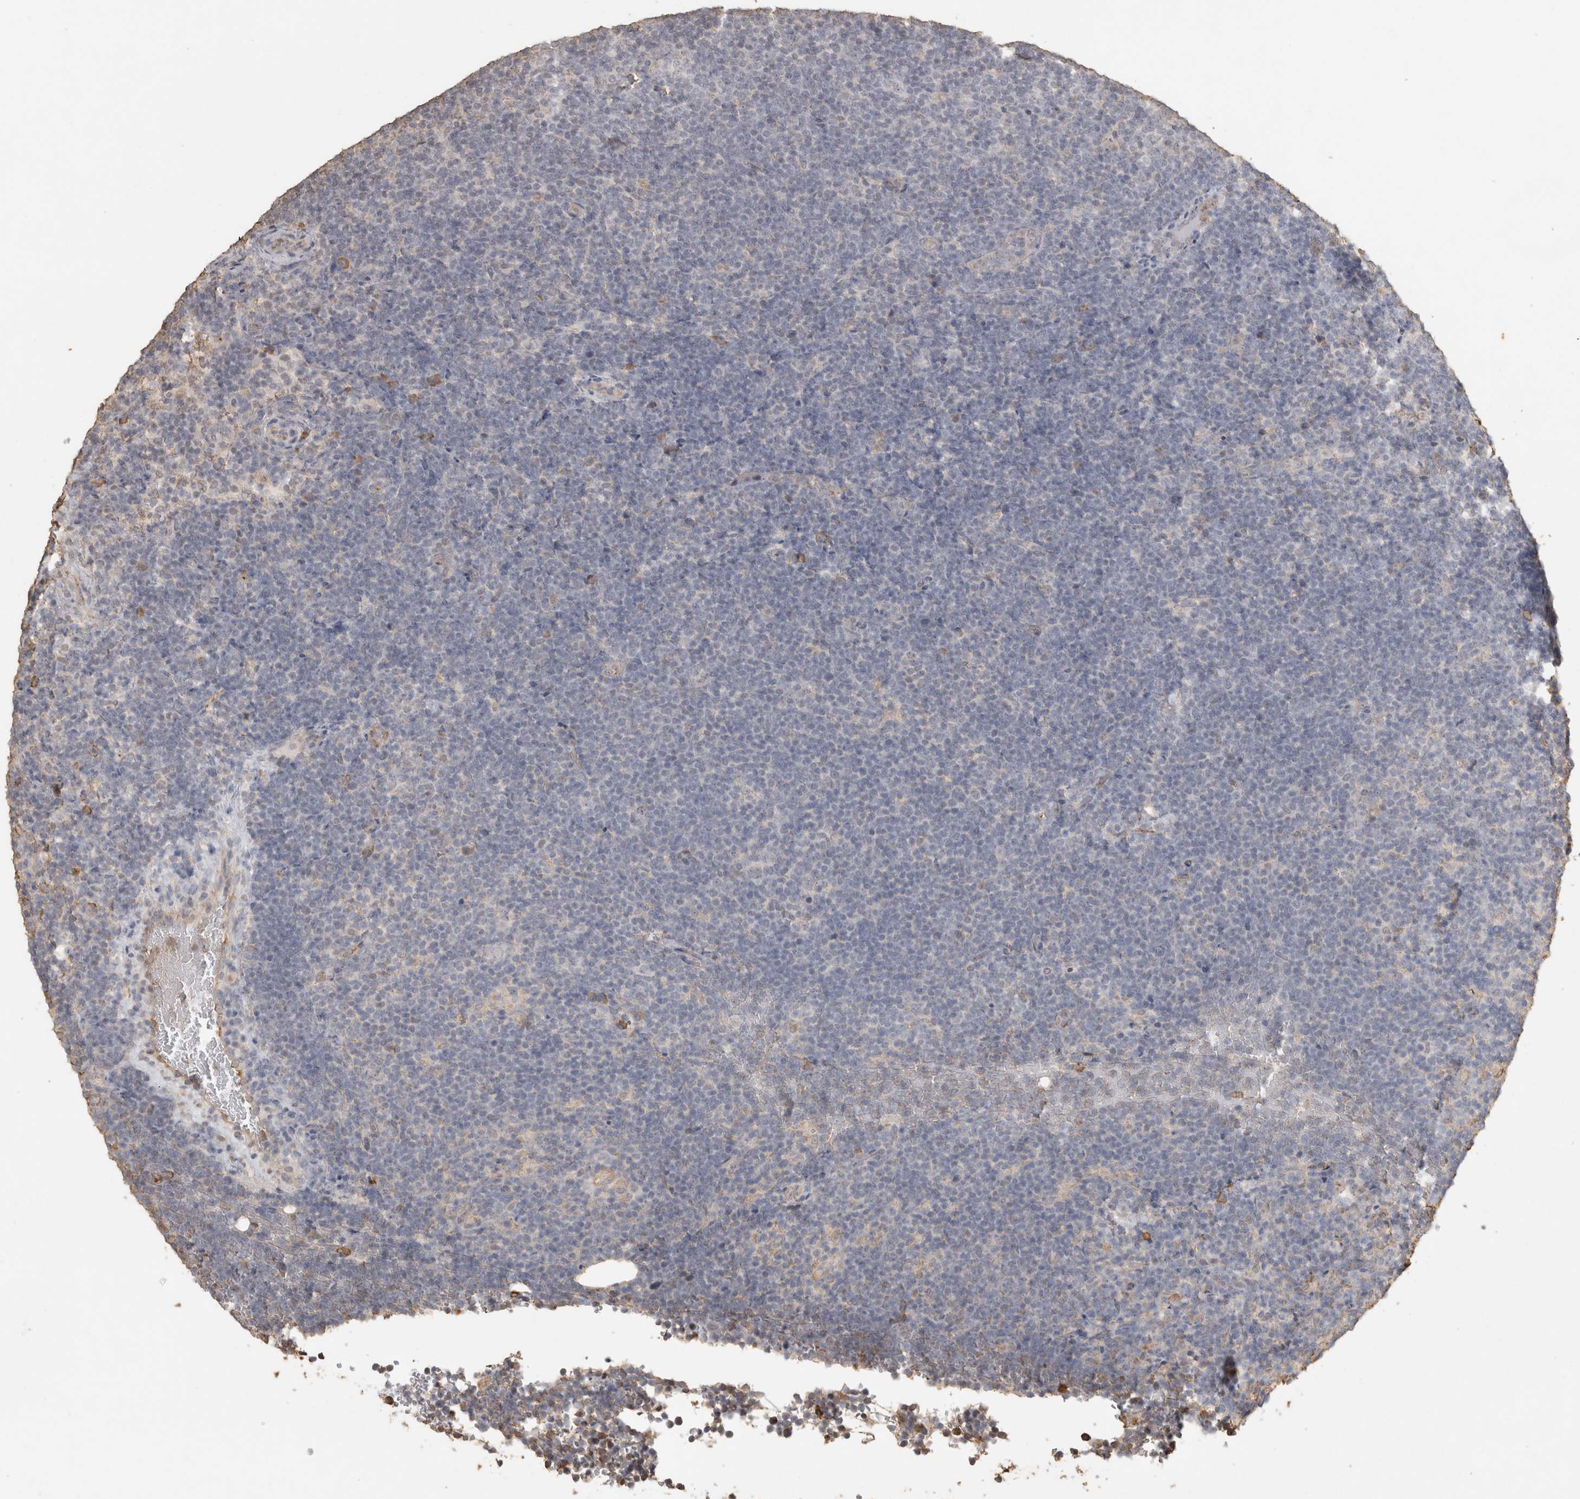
{"staining": {"intensity": "negative", "quantity": "none", "location": "none"}, "tissue": "lymphoma", "cell_type": "Tumor cells", "image_type": "cancer", "snomed": [{"axis": "morphology", "description": "Hodgkin's disease, NOS"}, {"axis": "topography", "description": "Lymph node"}], "caption": "Histopathology image shows no significant protein positivity in tumor cells of Hodgkin's disease.", "gene": "REPS2", "patient": {"sex": "female", "age": 57}}